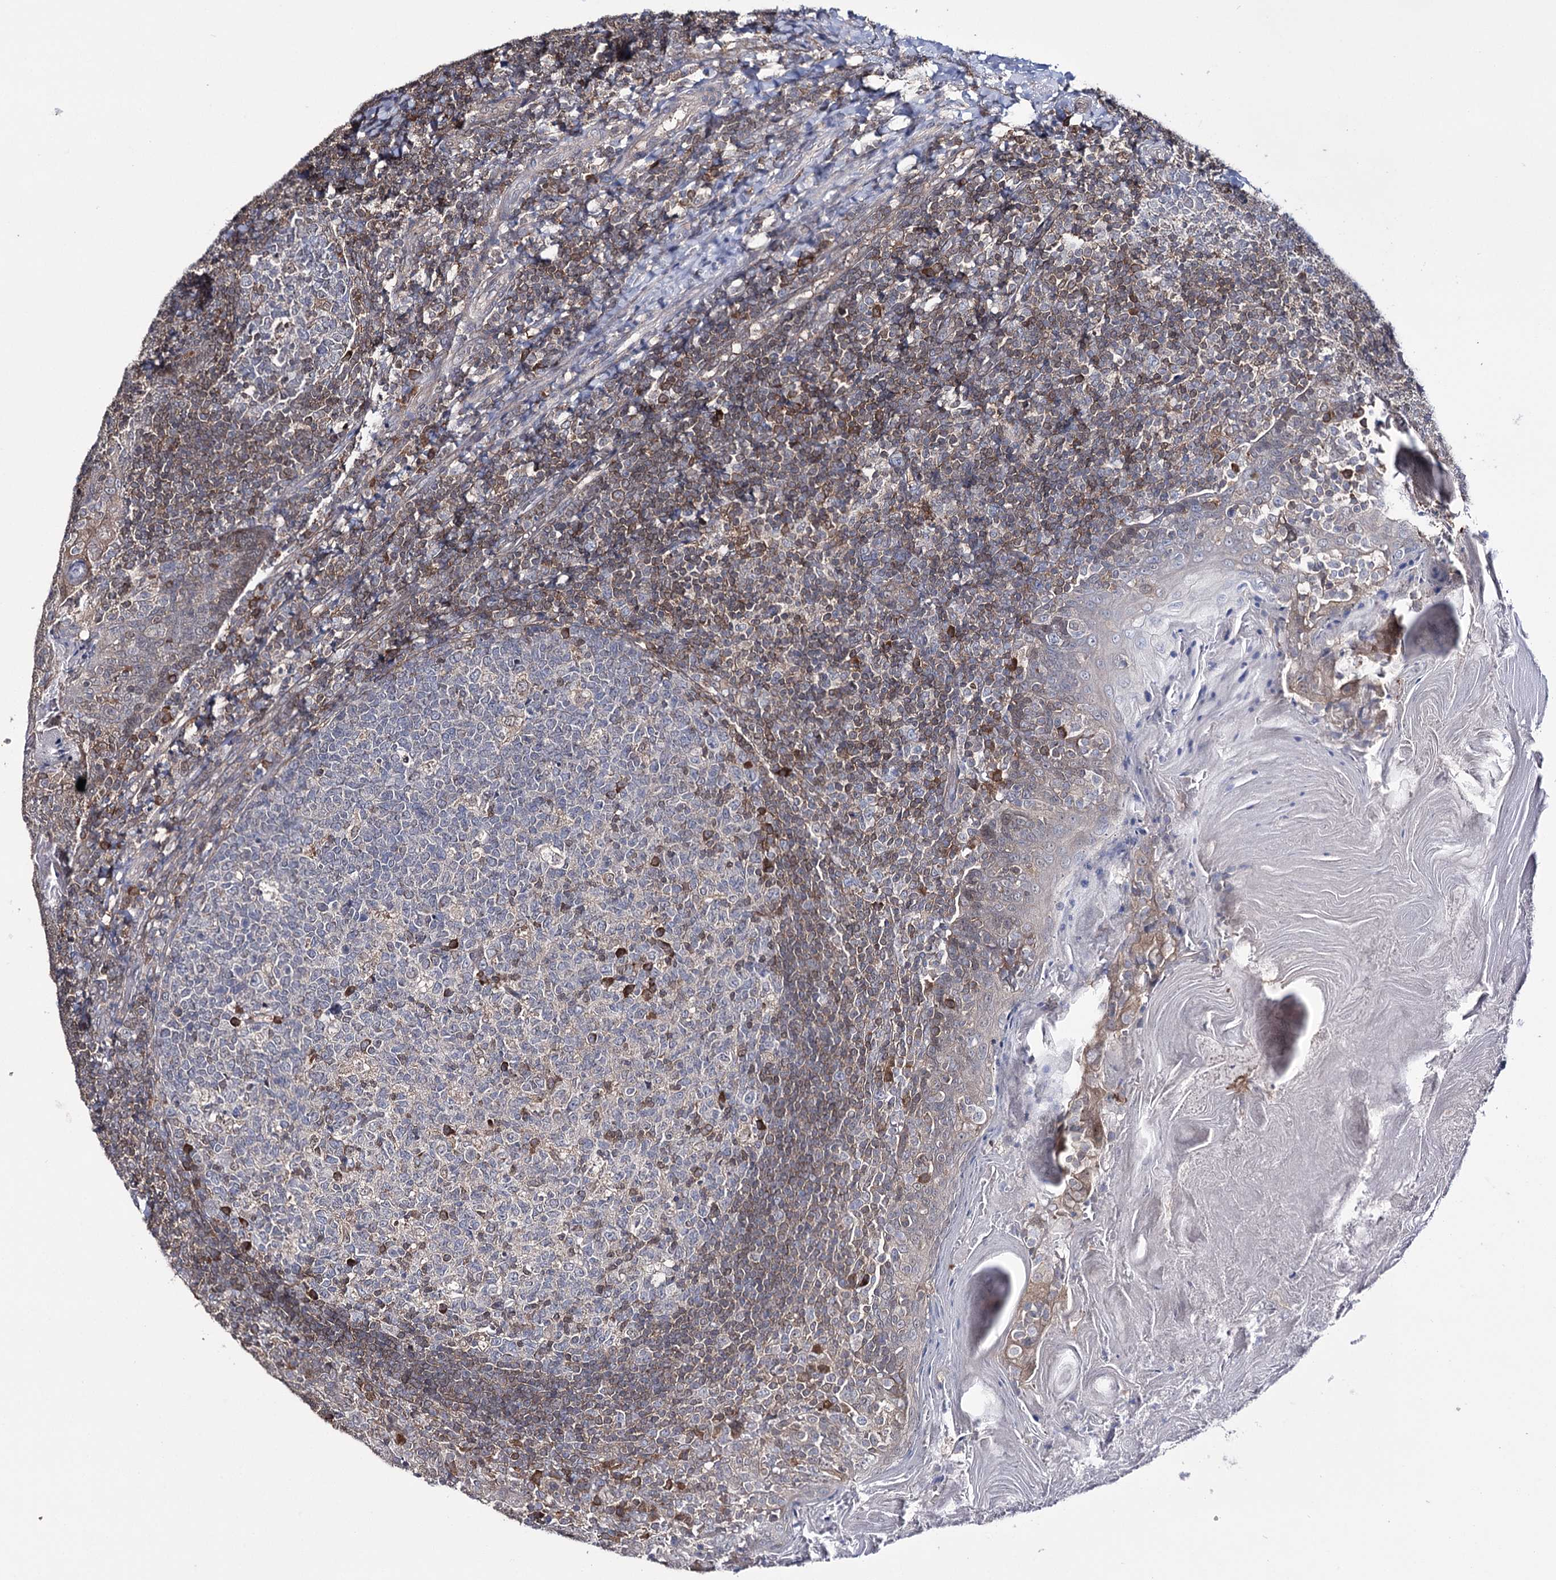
{"staining": {"intensity": "strong", "quantity": "<25%", "location": "cytoplasmic/membranous"}, "tissue": "tonsil", "cell_type": "Germinal center cells", "image_type": "normal", "snomed": [{"axis": "morphology", "description": "Normal tissue, NOS"}, {"axis": "topography", "description": "Tonsil"}], "caption": "Strong cytoplasmic/membranous staining for a protein is appreciated in approximately <25% of germinal center cells of unremarkable tonsil using immunohistochemistry.", "gene": "PTER", "patient": {"sex": "female", "age": 19}}